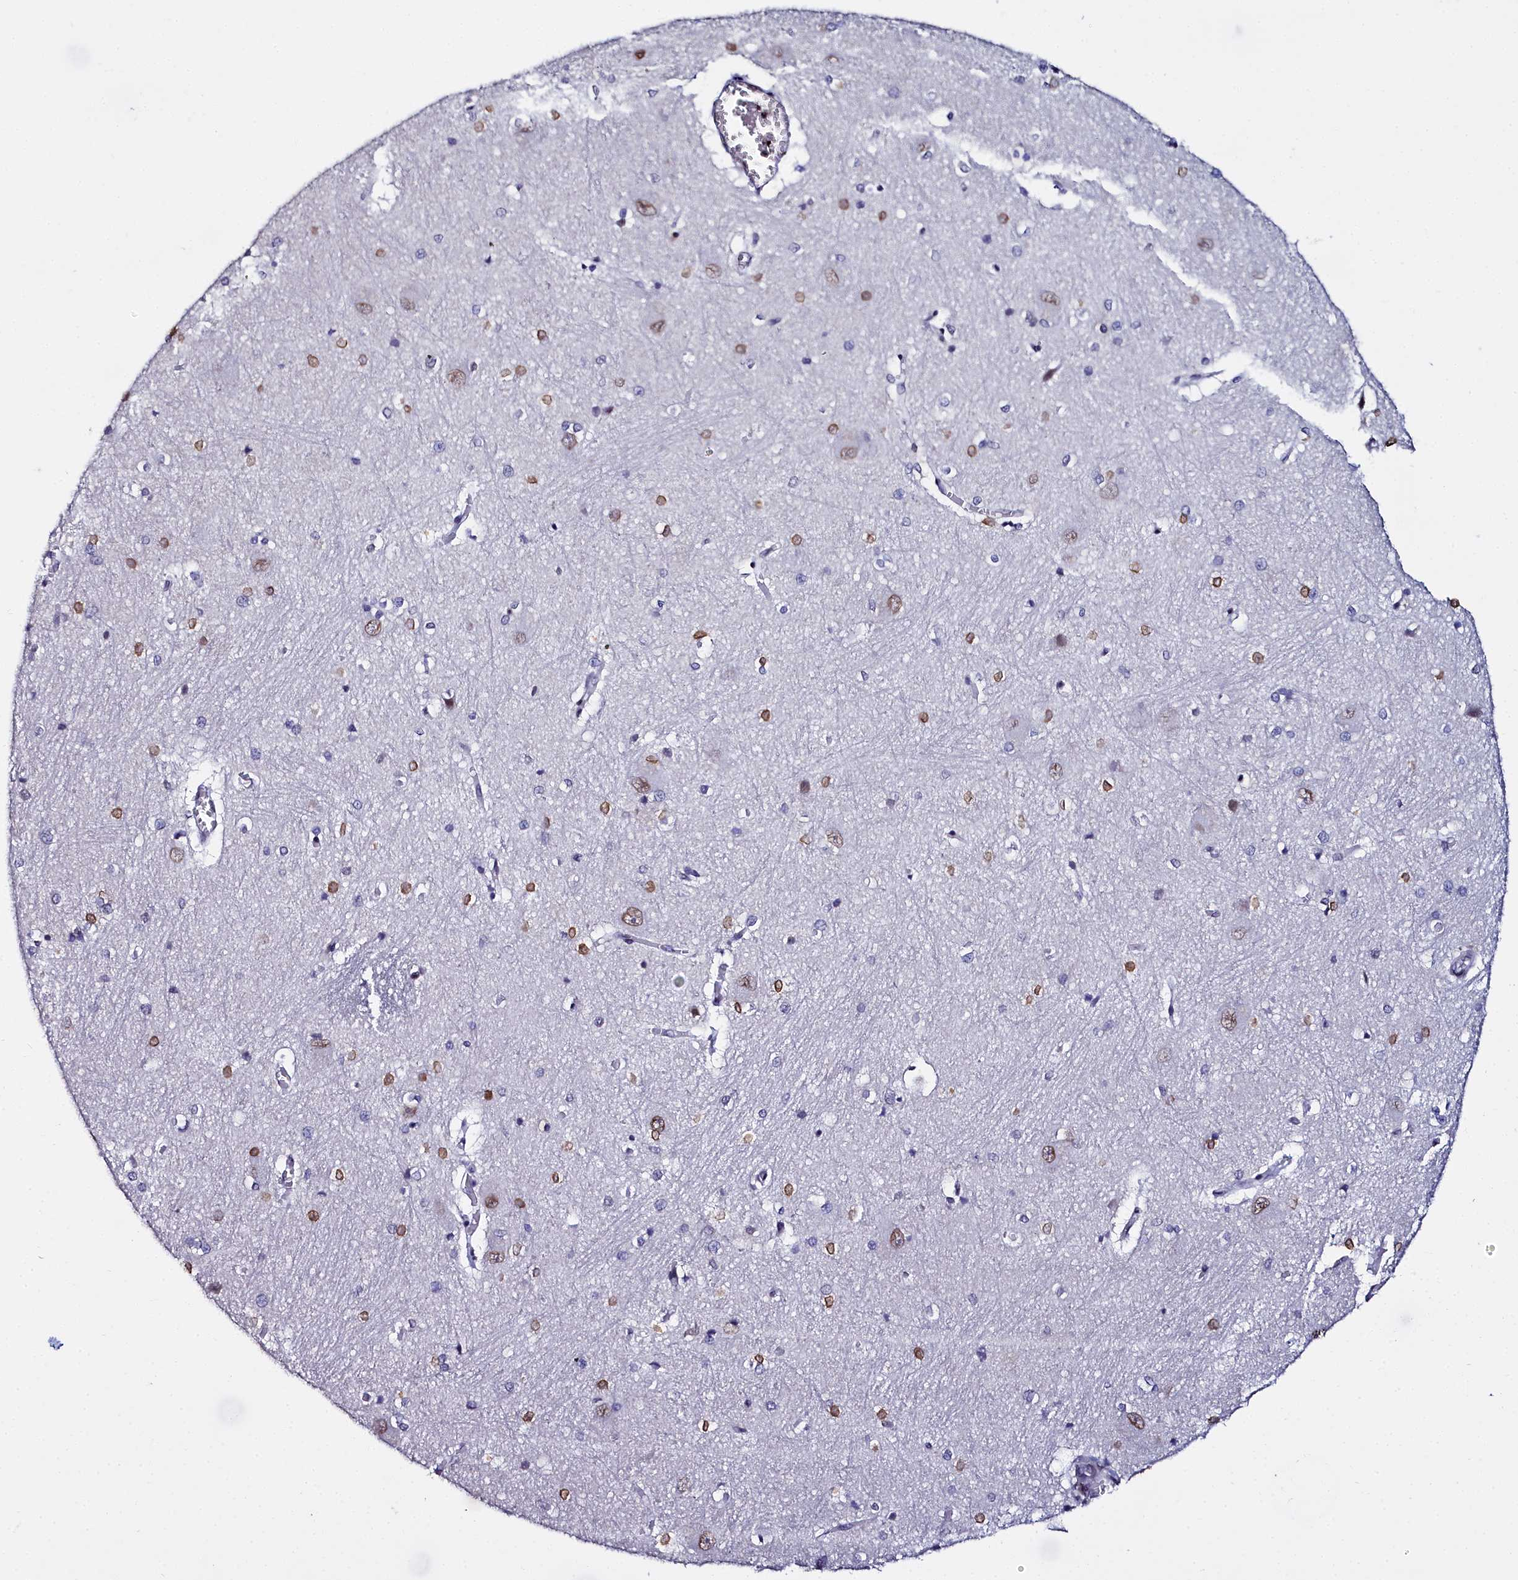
{"staining": {"intensity": "moderate", "quantity": "25%-75%", "location": "nuclear"}, "tissue": "caudate", "cell_type": "Glial cells", "image_type": "normal", "snomed": [{"axis": "morphology", "description": "Normal tissue, NOS"}, {"axis": "topography", "description": "Lateral ventricle wall"}], "caption": "Immunohistochemistry (IHC) staining of benign caudate, which exhibits medium levels of moderate nuclear staining in approximately 25%-75% of glial cells indicating moderate nuclear protein positivity. The staining was performed using DAB (3,3'-diaminobenzidine) (brown) for protein detection and nuclei were counterstained in hematoxylin (blue).", "gene": "CCDC97", "patient": {"sex": "male", "age": 37}}